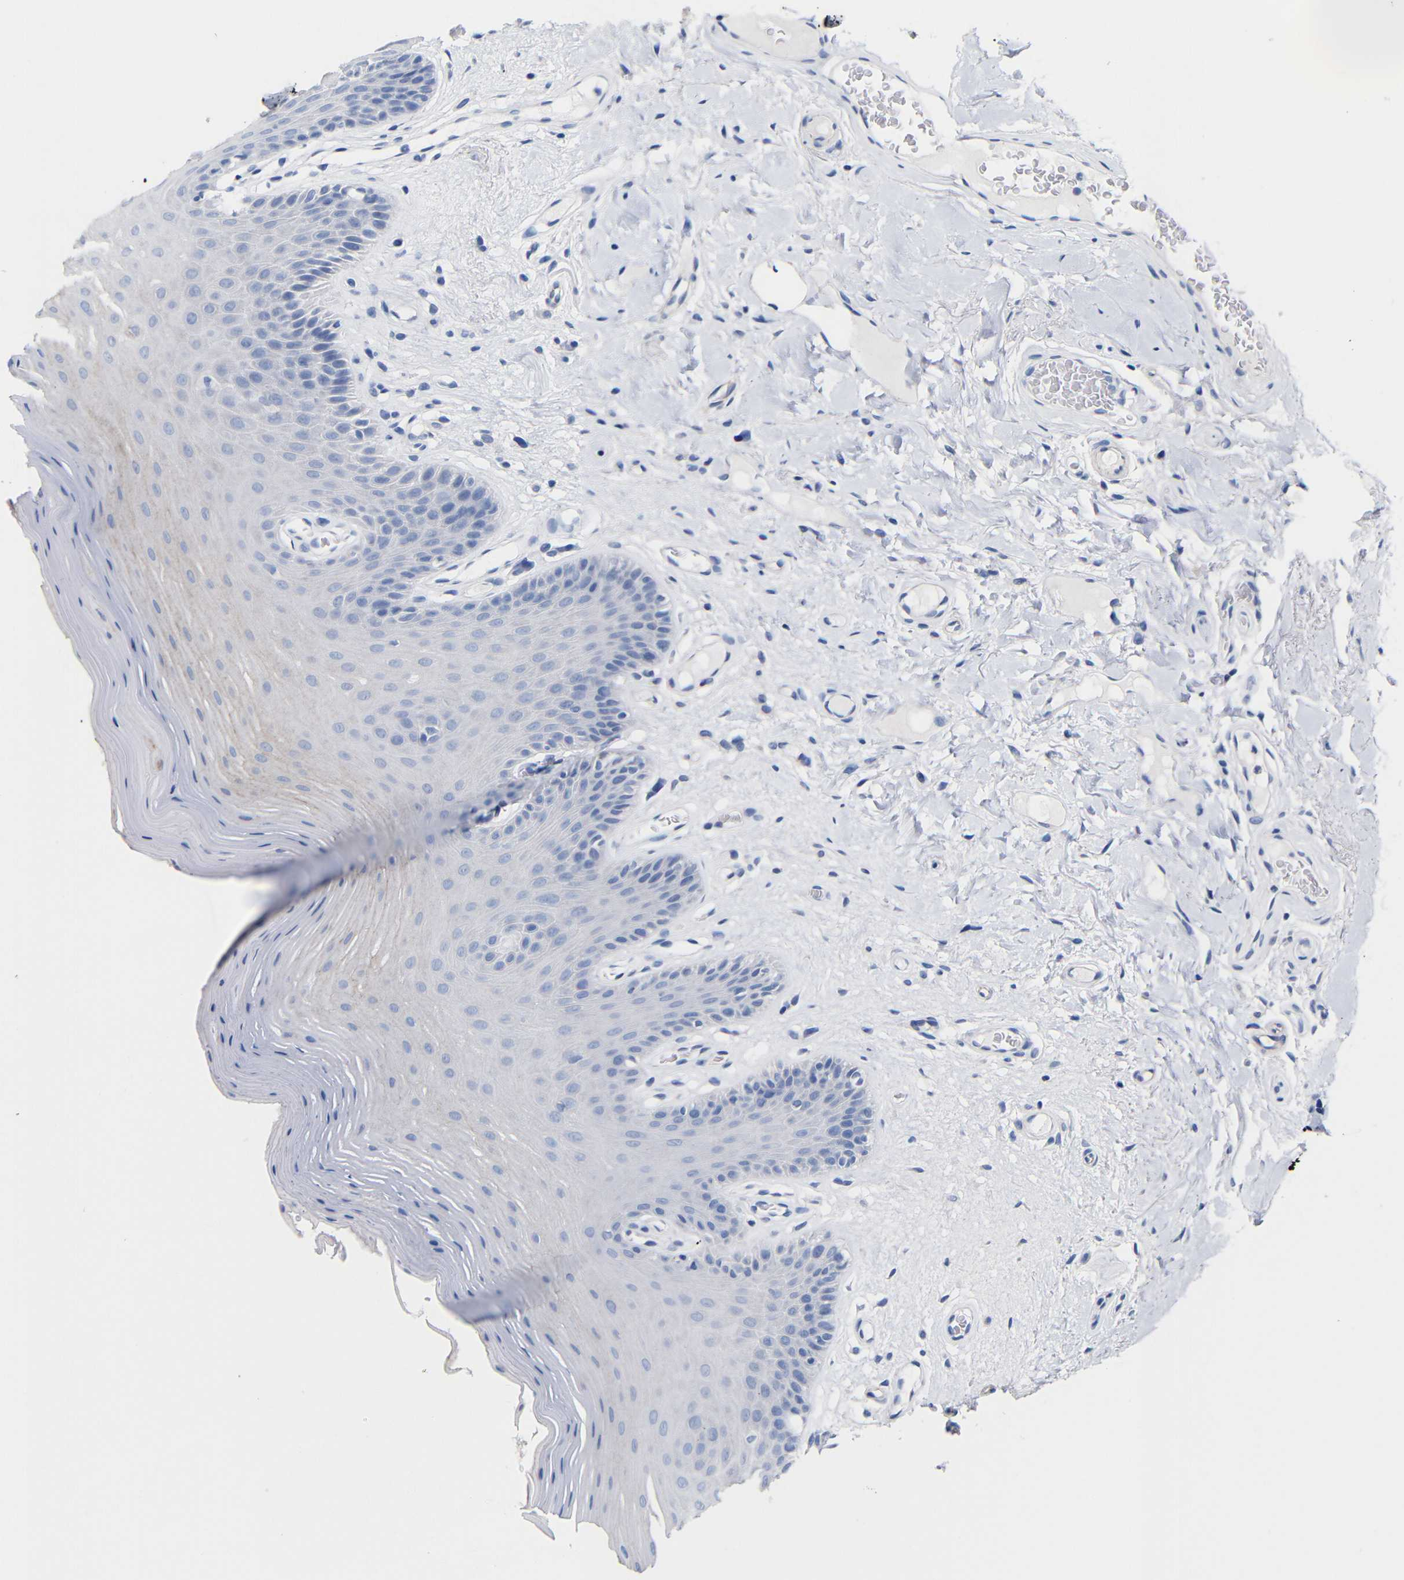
{"staining": {"intensity": "negative", "quantity": "none", "location": "none"}, "tissue": "oral mucosa", "cell_type": "Squamous epithelial cells", "image_type": "normal", "snomed": [{"axis": "morphology", "description": "Normal tissue, NOS"}, {"axis": "morphology", "description": "Squamous cell carcinoma, NOS"}, {"axis": "topography", "description": "Skeletal muscle"}, {"axis": "topography", "description": "Adipose tissue"}, {"axis": "topography", "description": "Vascular tissue"}, {"axis": "topography", "description": "Oral tissue"}, {"axis": "topography", "description": "Peripheral nerve tissue"}, {"axis": "topography", "description": "Head-Neck"}], "caption": "The IHC micrograph has no significant expression in squamous epithelial cells of oral mucosa.", "gene": "CGNL1", "patient": {"sex": "male", "age": 71}}